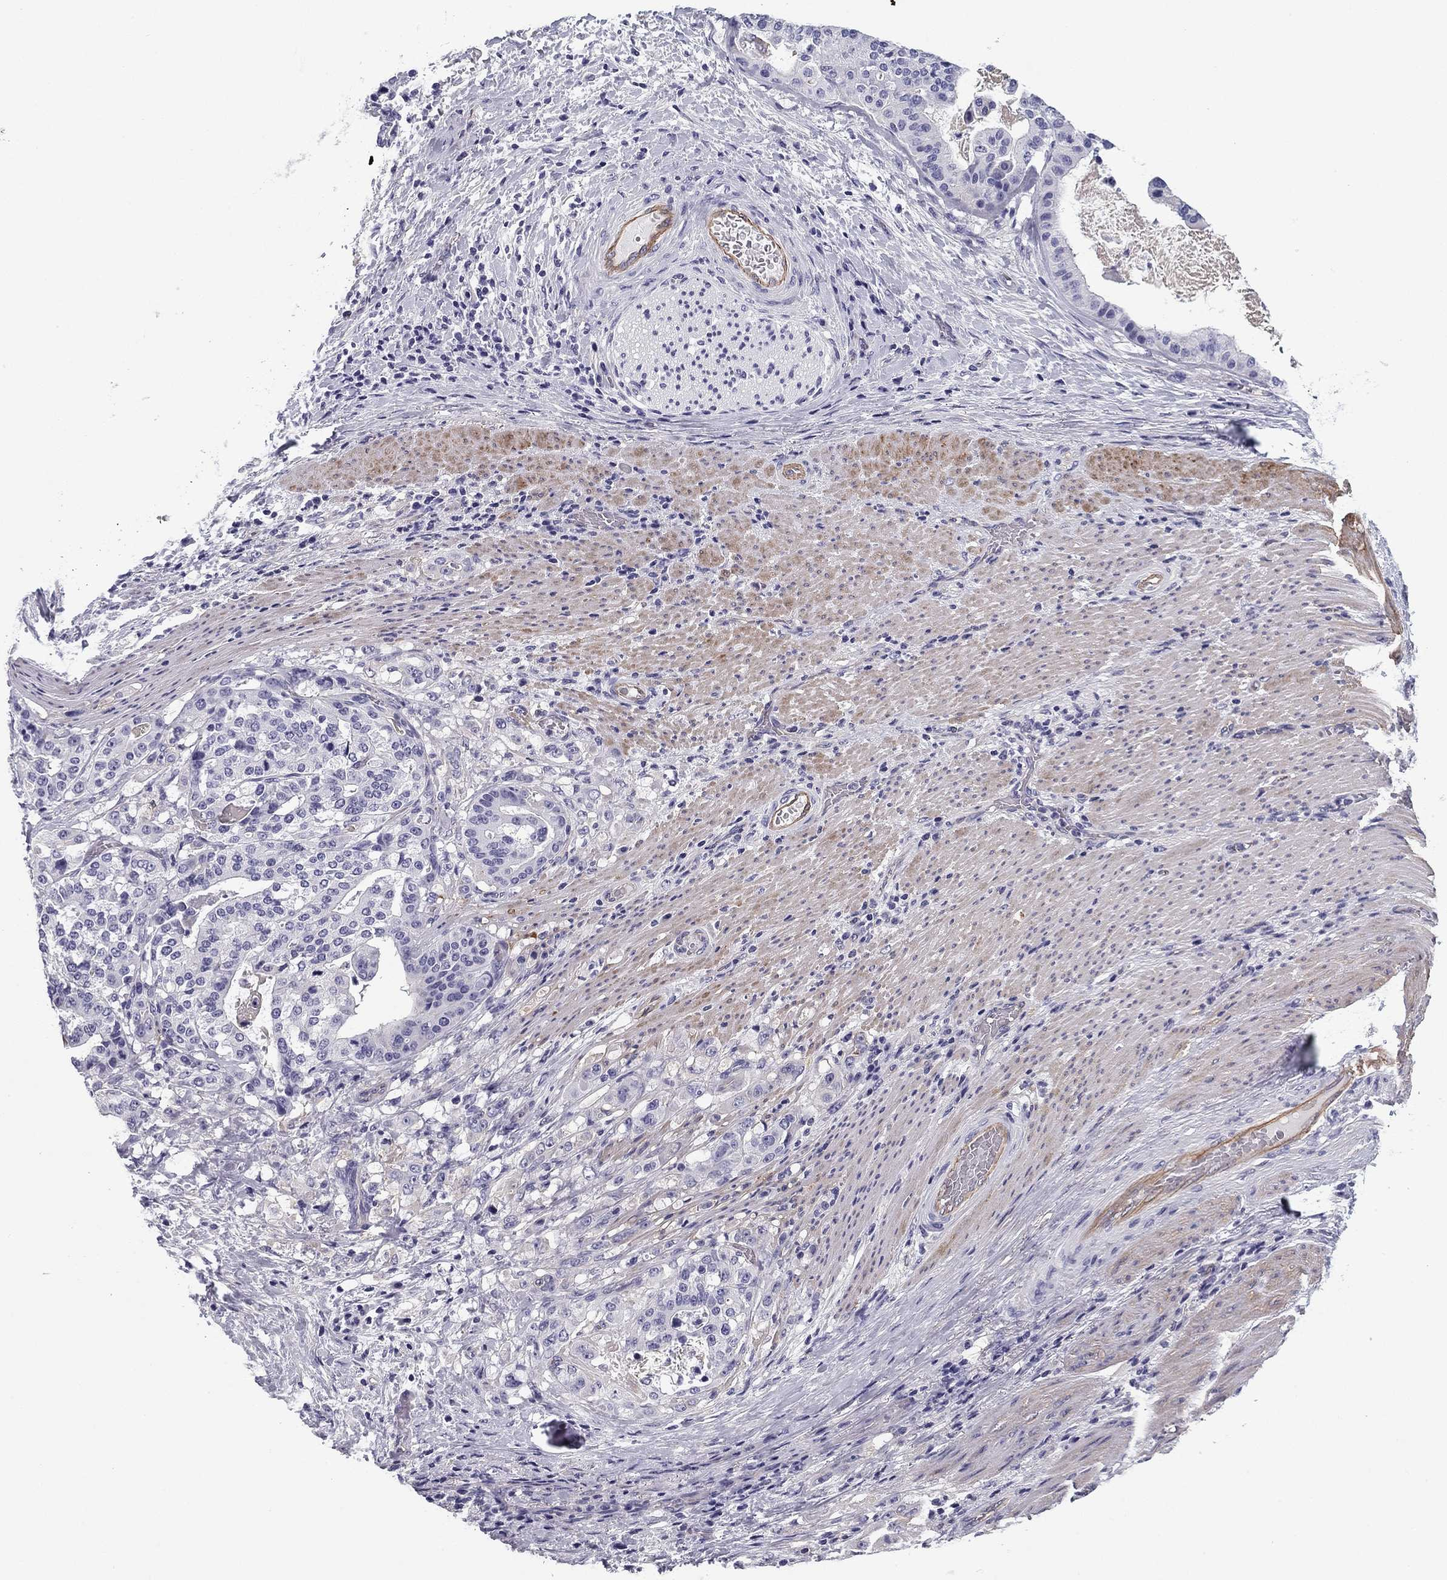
{"staining": {"intensity": "negative", "quantity": "none", "location": "none"}, "tissue": "stomach cancer", "cell_type": "Tumor cells", "image_type": "cancer", "snomed": [{"axis": "morphology", "description": "Adenocarcinoma, NOS"}, {"axis": "topography", "description": "Stomach"}], "caption": "An immunohistochemistry histopathology image of stomach adenocarcinoma is shown. There is no staining in tumor cells of stomach adenocarcinoma. The staining is performed using DAB brown chromogen with nuclei counter-stained in using hematoxylin.", "gene": "FLNC", "patient": {"sex": "male", "age": 48}}